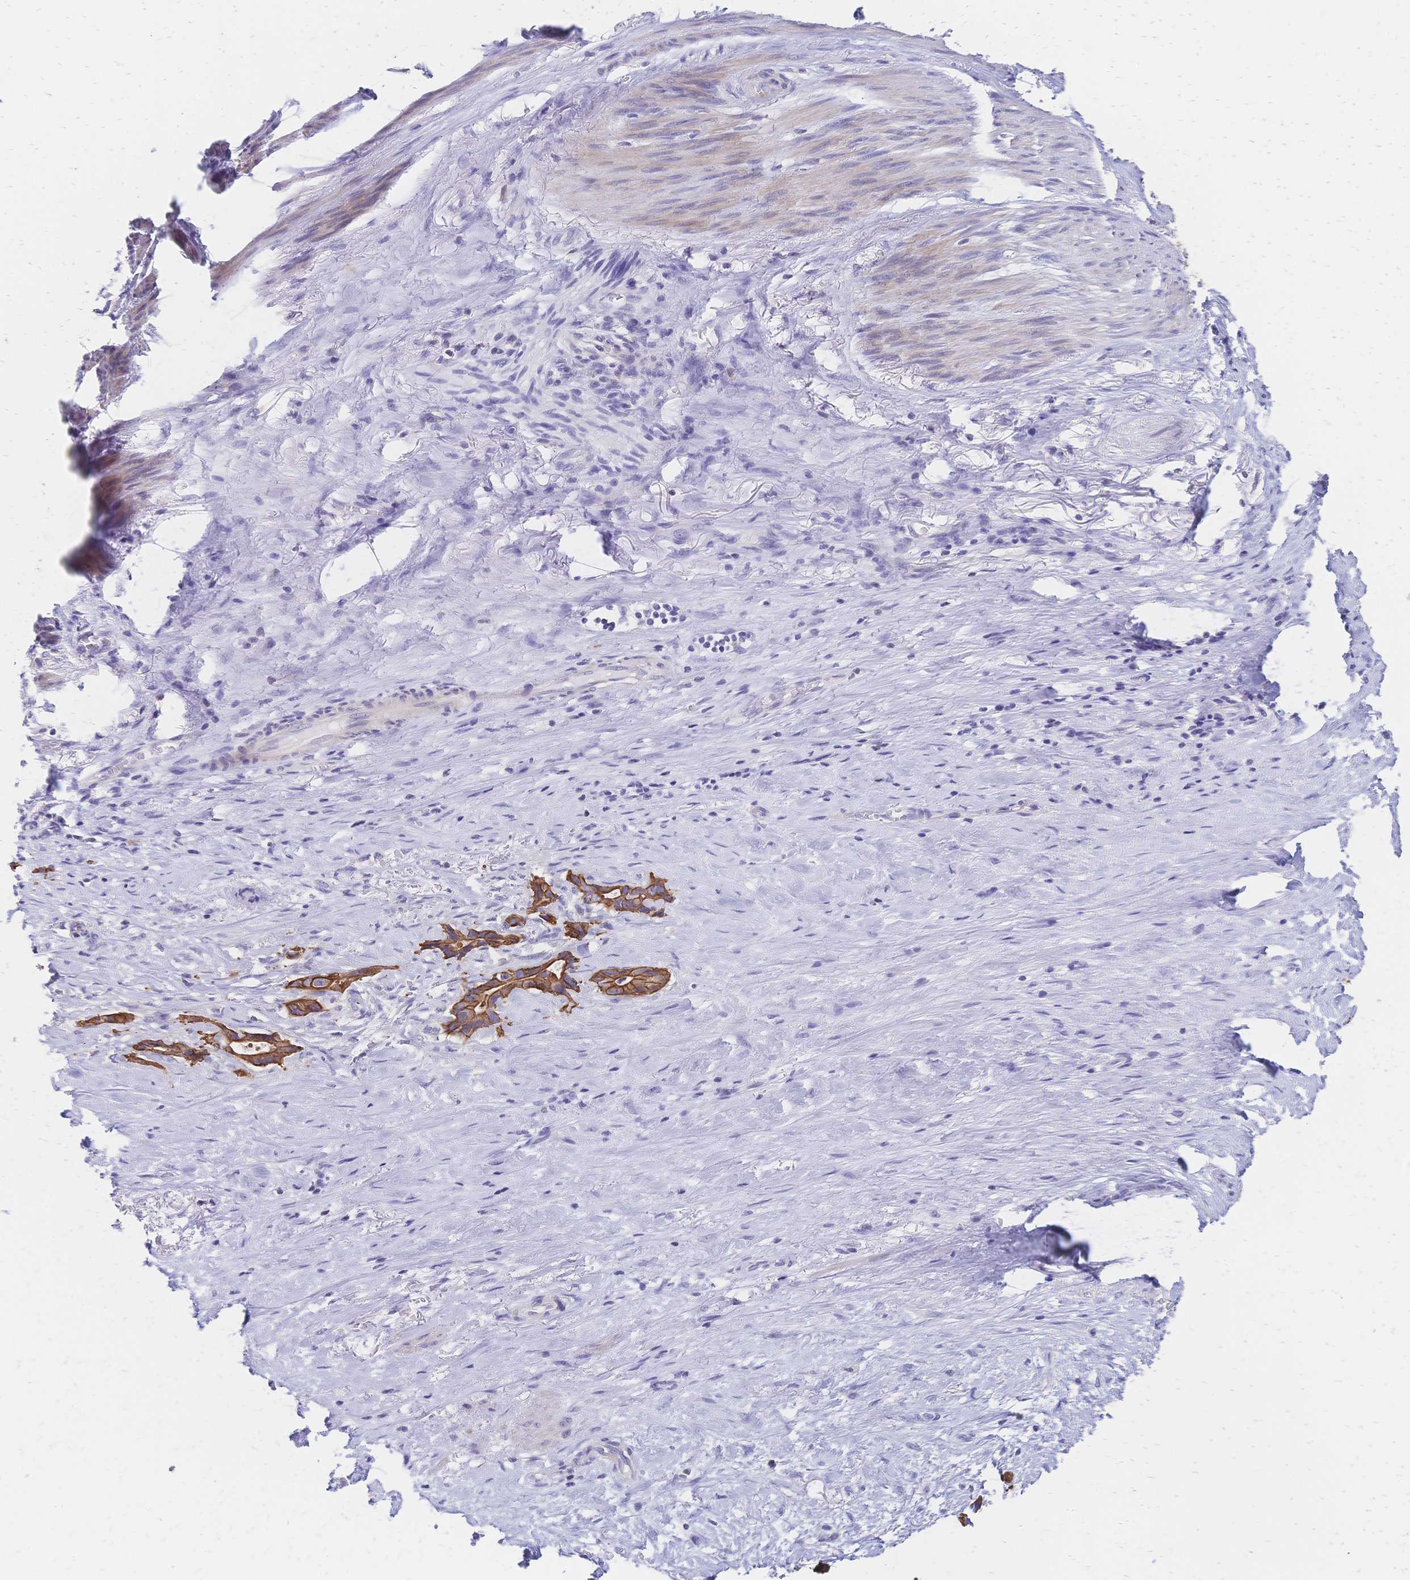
{"staining": {"intensity": "strong", "quantity": ">75%", "location": "cytoplasmic/membranous"}, "tissue": "stomach cancer", "cell_type": "Tumor cells", "image_type": "cancer", "snomed": [{"axis": "morphology", "description": "Normal tissue, NOS"}, {"axis": "morphology", "description": "Adenocarcinoma, NOS"}, {"axis": "topography", "description": "Esophagus"}, {"axis": "topography", "description": "Stomach, upper"}], "caption": "Immunohistochemical staining of human stomach cancer (adenocarcinoma) displays high levels of strong cytoplasmic/membranous protein expression in about >75% of tumor cells. (Brightfield microscopy of DAB IHC at high magnification).", "gene": "DTNB", "patient": {"sex": "male", "age": 62}}